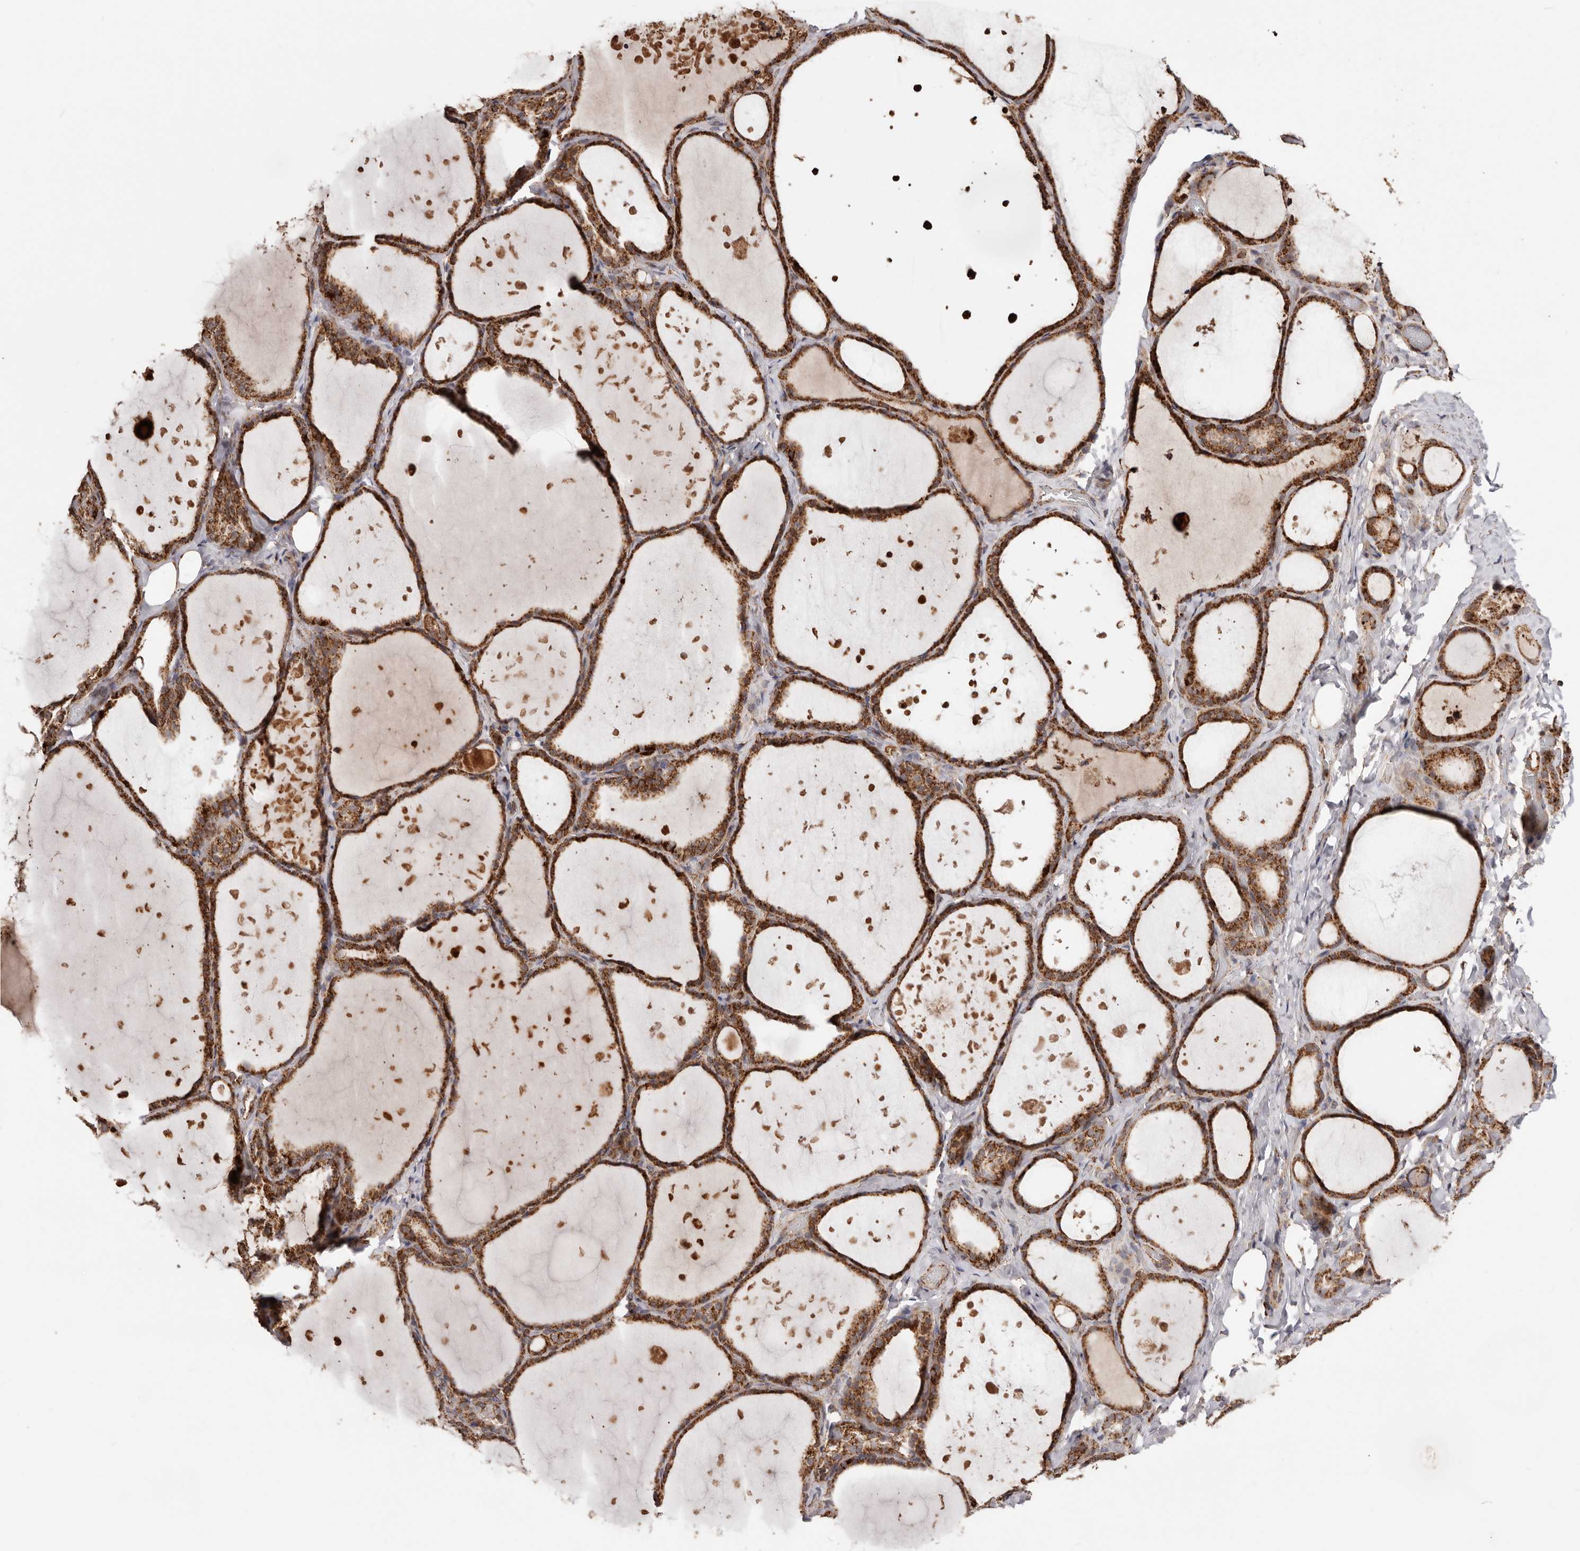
{"staining": {"intensity": "strong", "quantity": ">75%", "location": "cytoplasmic/membranous"}, "tissue": "thyroid gland", "cell_type": "Glandular cells", "image_type": "normal", "snomed": [{"axis": "morphology", "description": "Normal tissue, NOS"}, {"axis": "topography", "description": "Thyroid gland"}], "caption": "The histopathology image reveals a brown stain indicating the presence of a protein in the cytoplasmic/membranous of glandular cells in thyroid gland.", "gene": "PRKACB", "patient": {"sex": "female", "age": 44}}